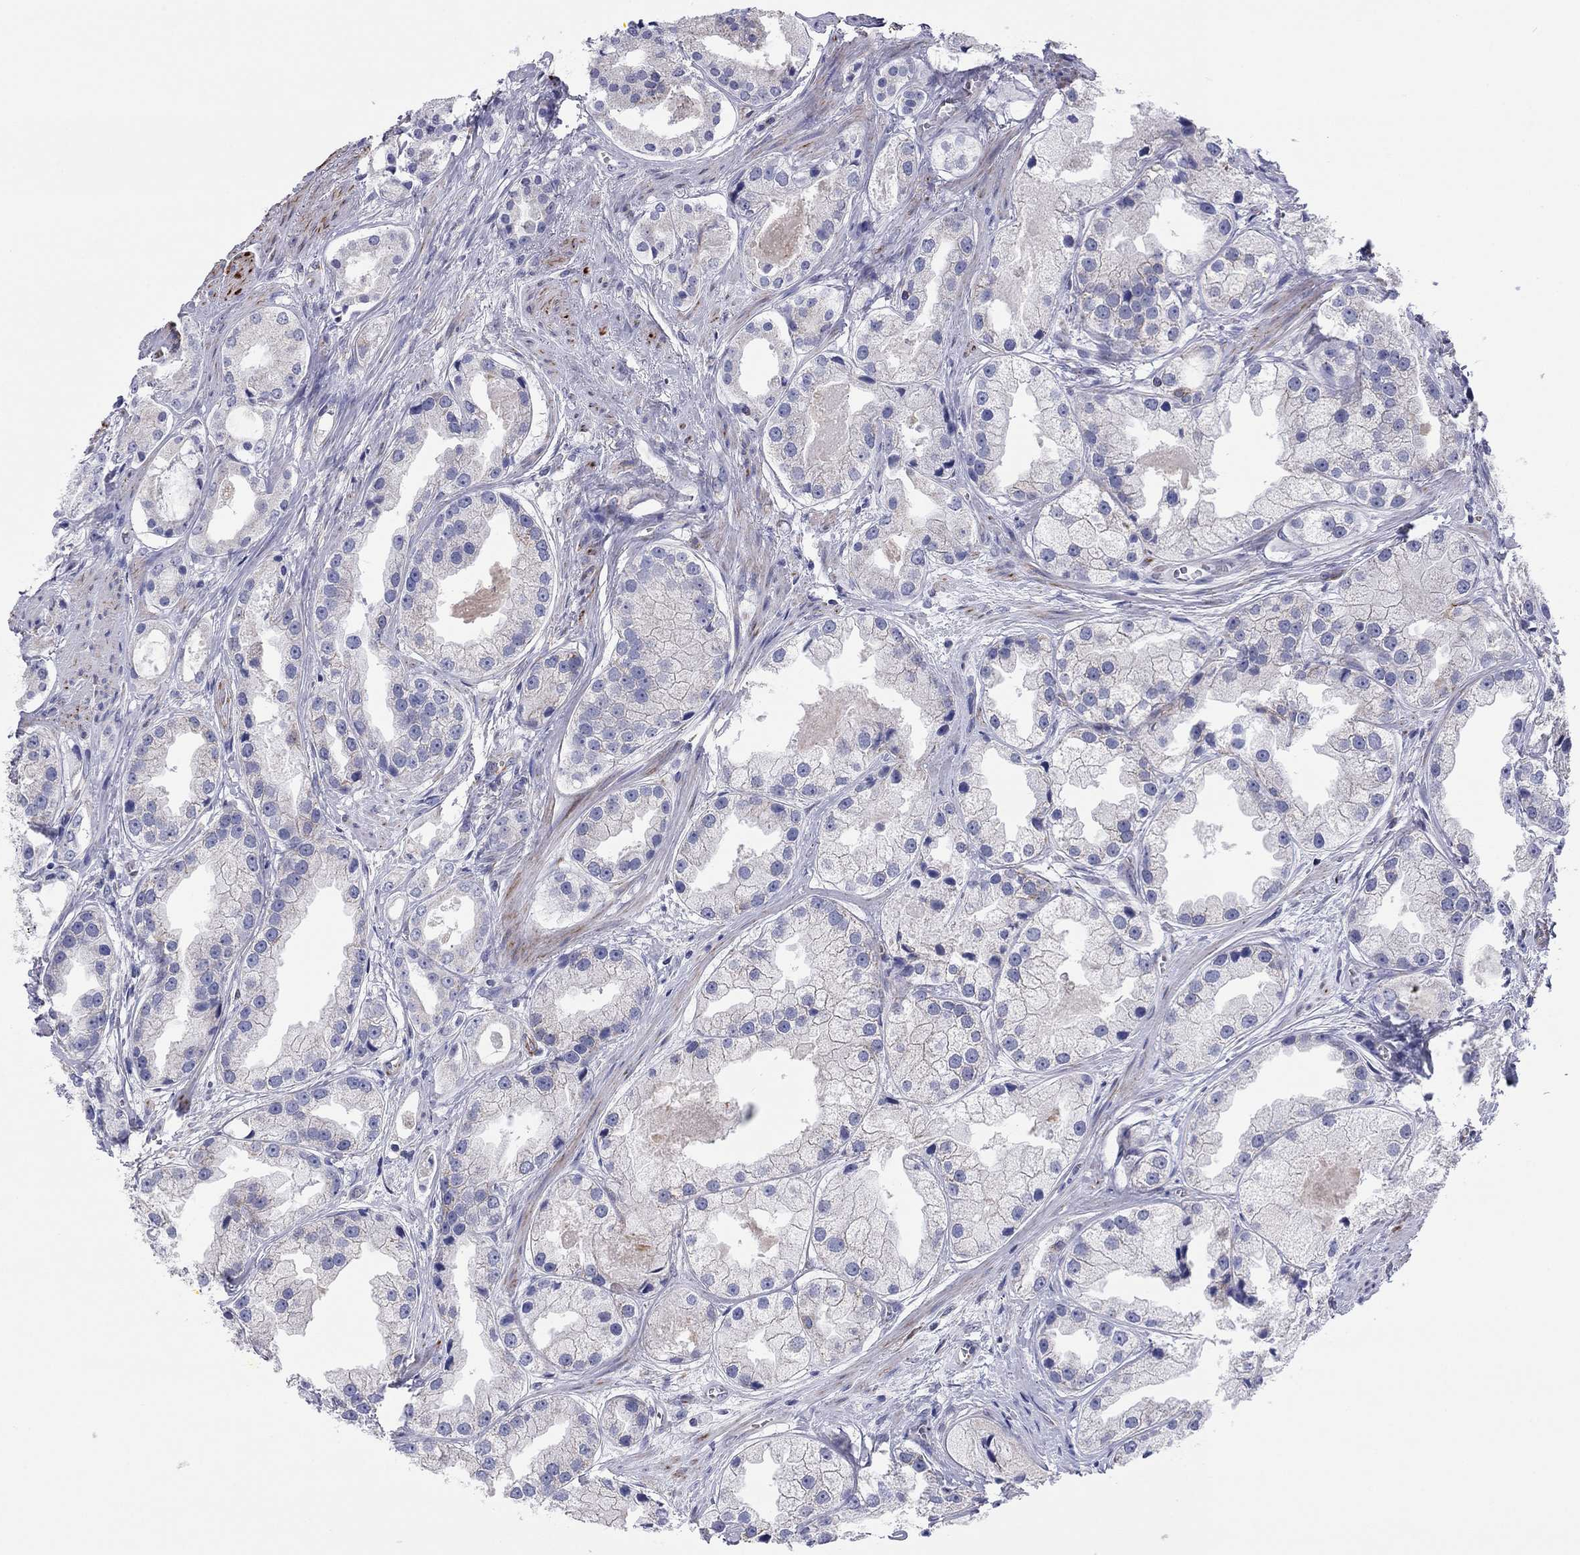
{"staining": {"intensity": "negative", "quantity": "none", "location": "none"}, "tissue": "prostate cancer", "cell_type": "Tumor cells", "image_type": "cancer", "snomed": [{"axis": "morphology", "description": "Adenocarcinoma, NOS"}, {"axis": "topography", "description": "Prostate"}], "caption": "The histopathology image exhibits no staining of tumor cells in prostate cancer (adenocarcinoma). (DAB (3,3'-diaminobenzidine) immunohistochemistry (IHC), high magnification).", "gene": "MGST3", "patient": {"sex": "male", "age": 61}}